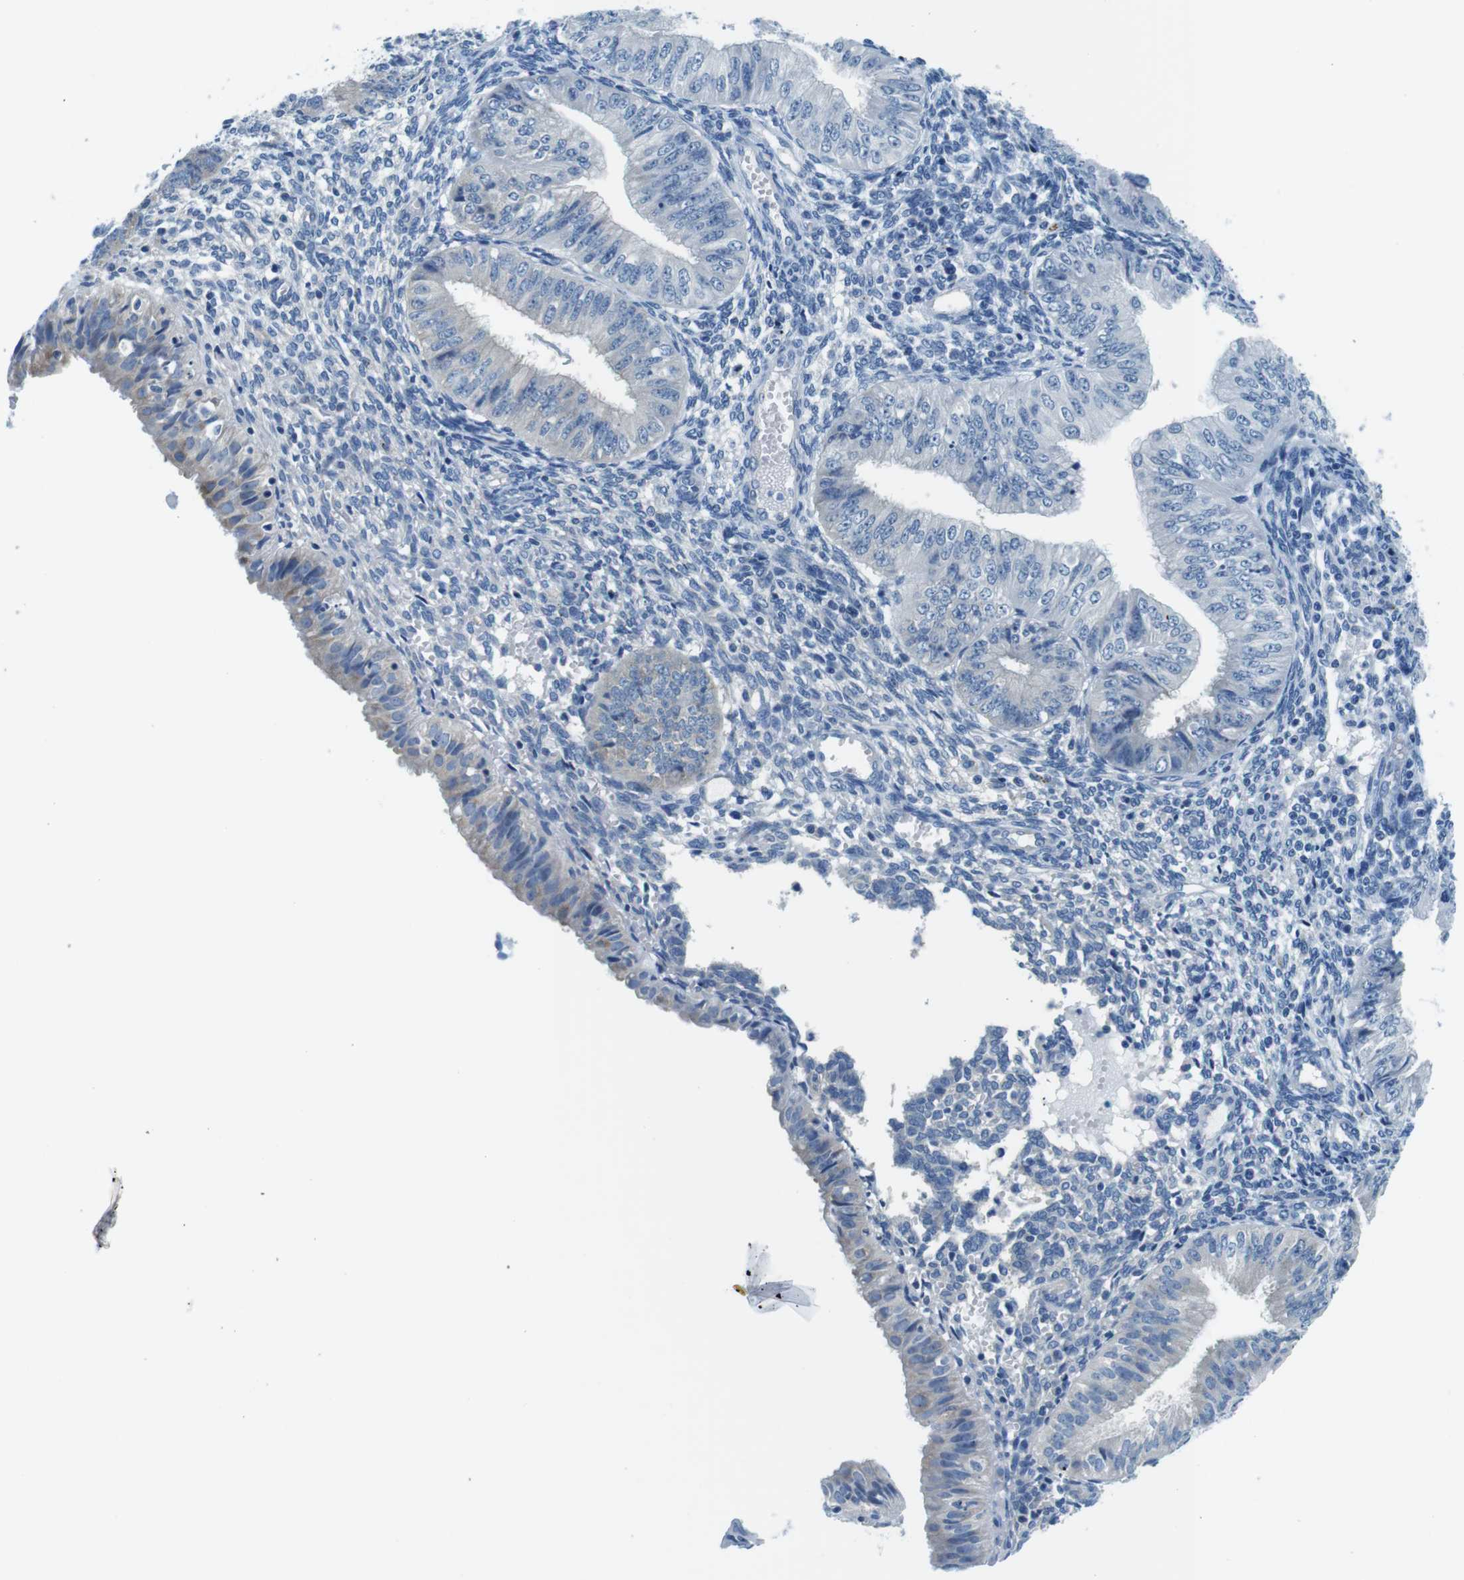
{"staining": {"intensity": "weak", "quantity": "<25%", "location": "cytoplasmic/membranous"}, "tissue": "endometrial cancer", "cell_type": "Tumor cells", "image_type": "cancer", "snomed": [{"axis": "morphology", "description": "Normal tissue, NOS"}, {"axis": "morphology", "description": "Adenocarcinoma, NOS"}, {"axis": "topography", "description": "Endometrium"}], "caption": "This is an immunohistochemistry (IHC) photomicrograph of endometrial cancer. There is no staining in tumor cells.", "gene": "EIF2B5", "patient": {"sex": "female", "age": 53}}